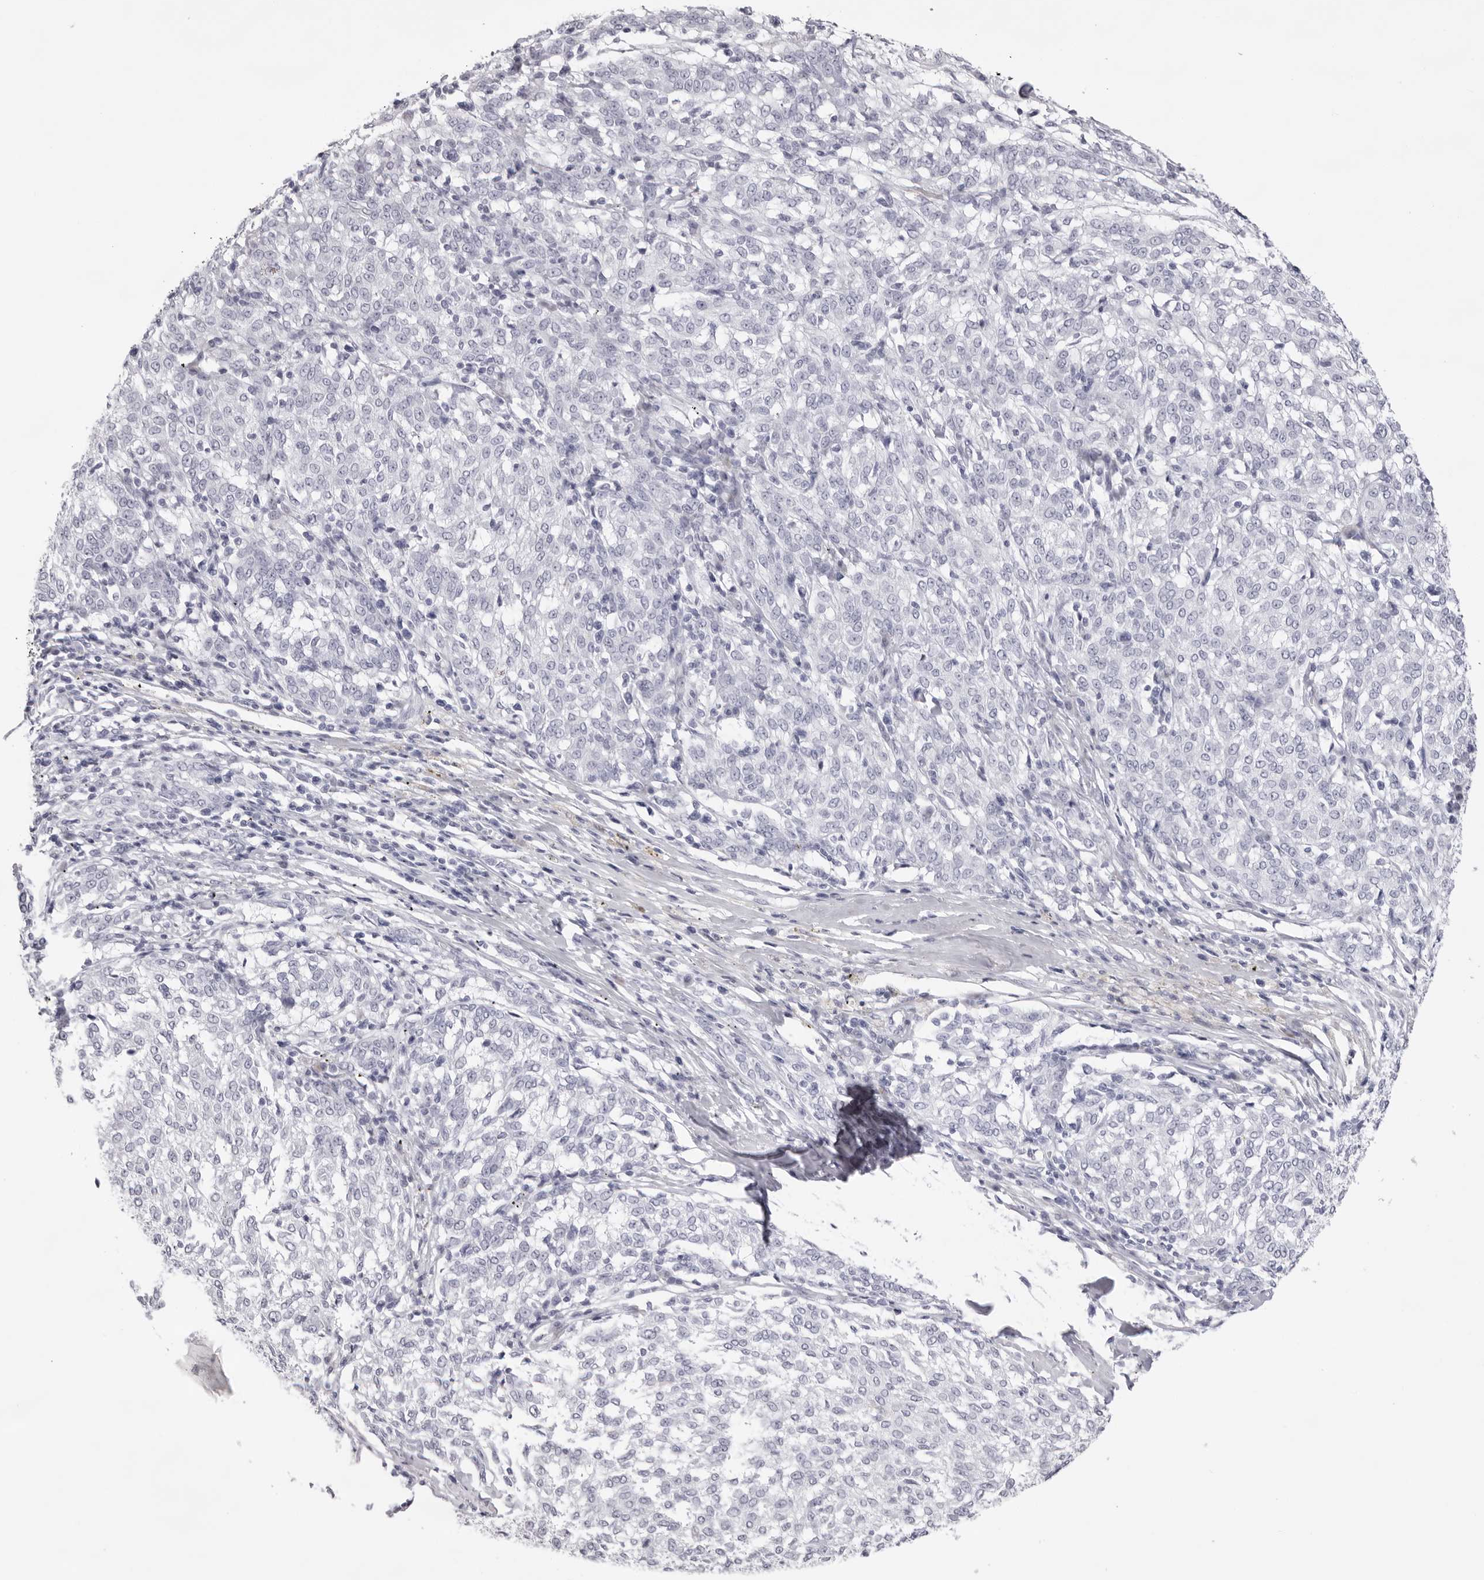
{"staining": {"intensity": "negative", "quantity": "none", "location": "none"}, "tissue": "melanoma", "cell_type": "Tumor cells", "image_type": "cancer", "snomed": [{"axis": "morphology", "description": "Malignant melanoma, NOS"}, {"axis": "topography", "description": "Skin"}], "caption": "A micrograph of melanoma stained for a protein exhibits no brown staining in tumor cells.", "gene": "SMIM2", "patient": {"sex": "female", "age": 72}}